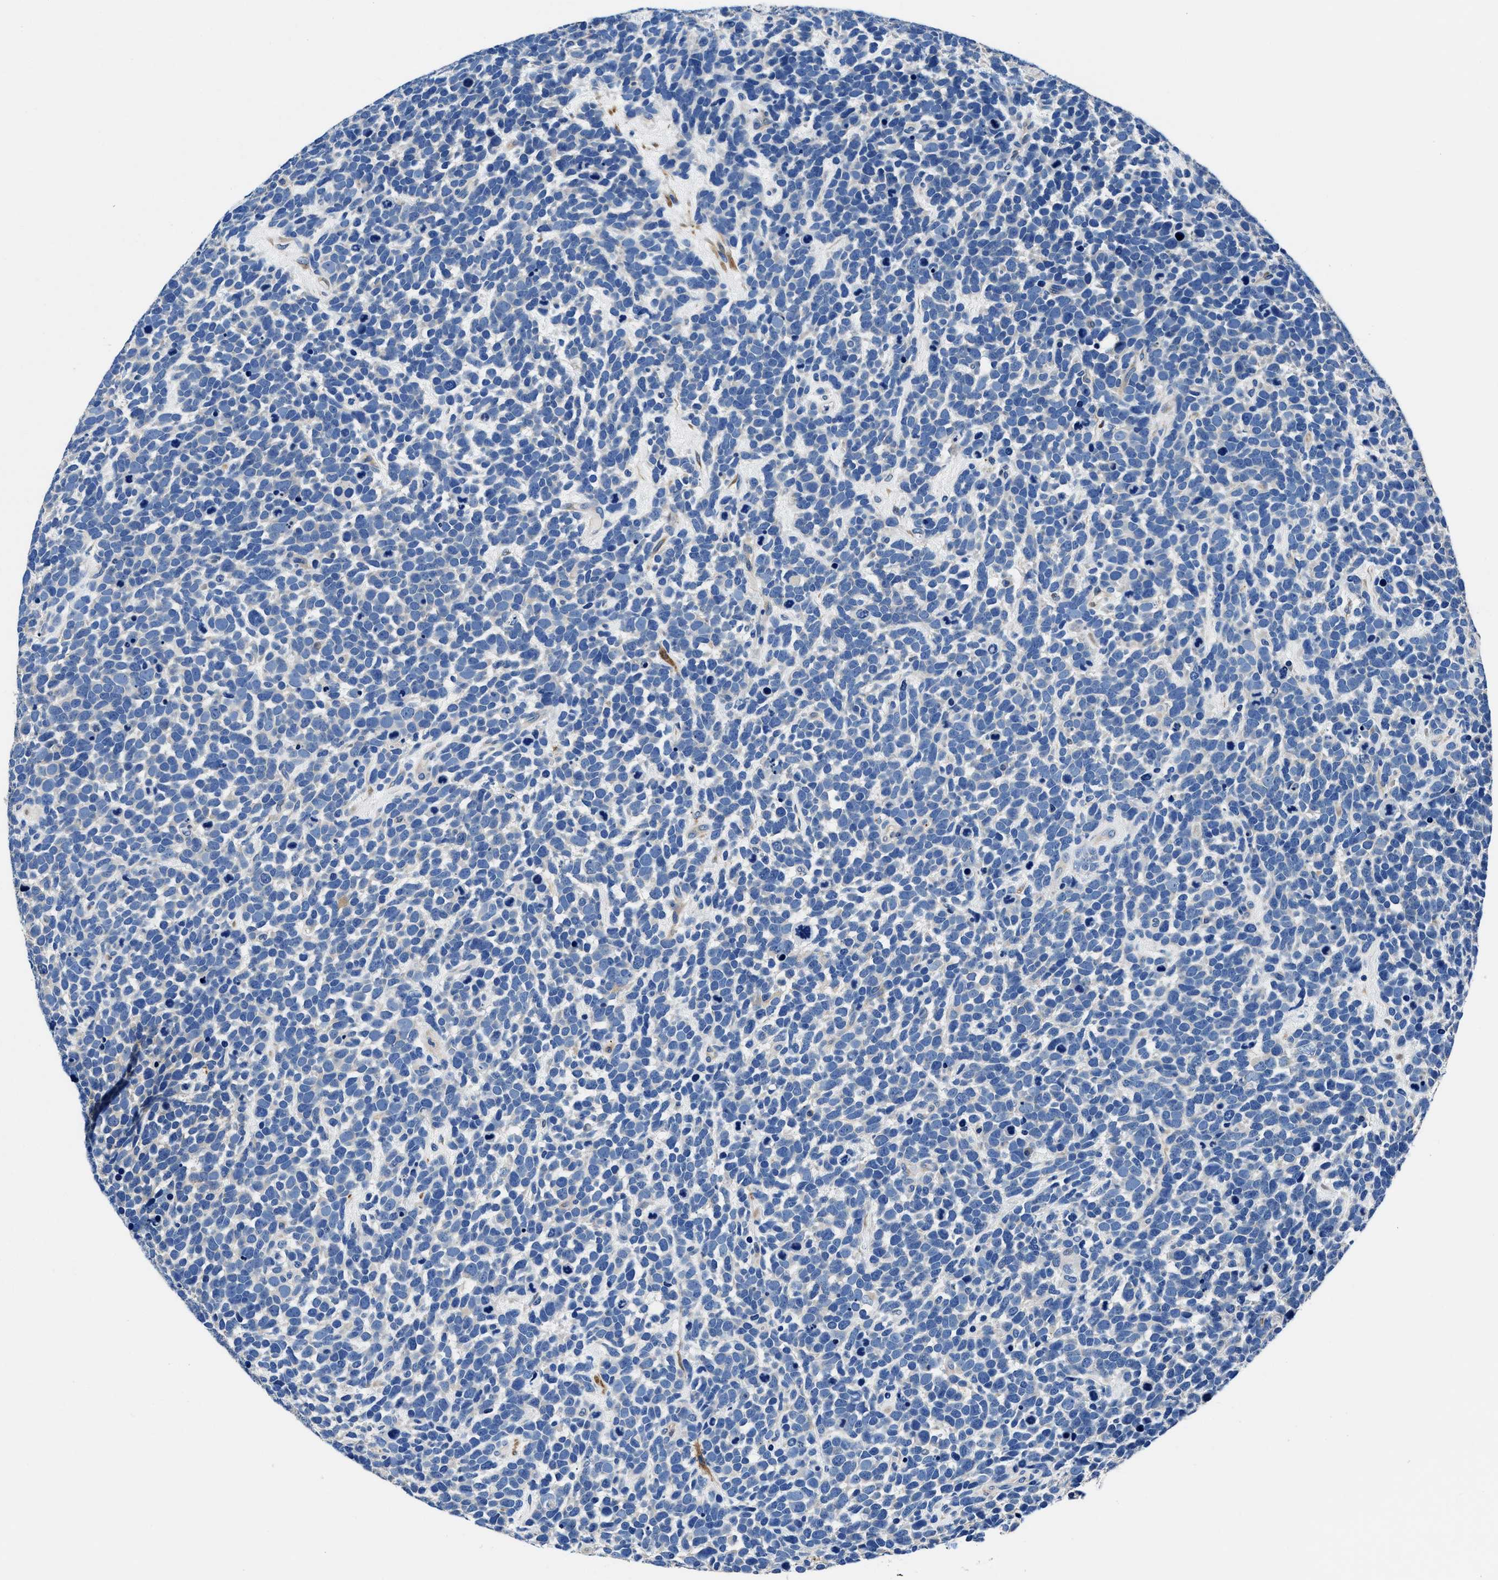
{"staining": {"intensity": "negative", "quantity": "none", "location": "none"}, "tissue": "urothelial cancer", "cell_type": "Tumor cells", "image_type": "cancer", "snomed": [{"axis": "morphology", "description": "Urothelial carcinoma, High grade"}, {"axis": "topography", "description": "Urinary bladder"}], "caption": "IHC of urothelial carcinoma (high-grade) displays no expression in tumor cells.", "gene": "NEU1", "patient": {"sex": "female", "age": 82}}